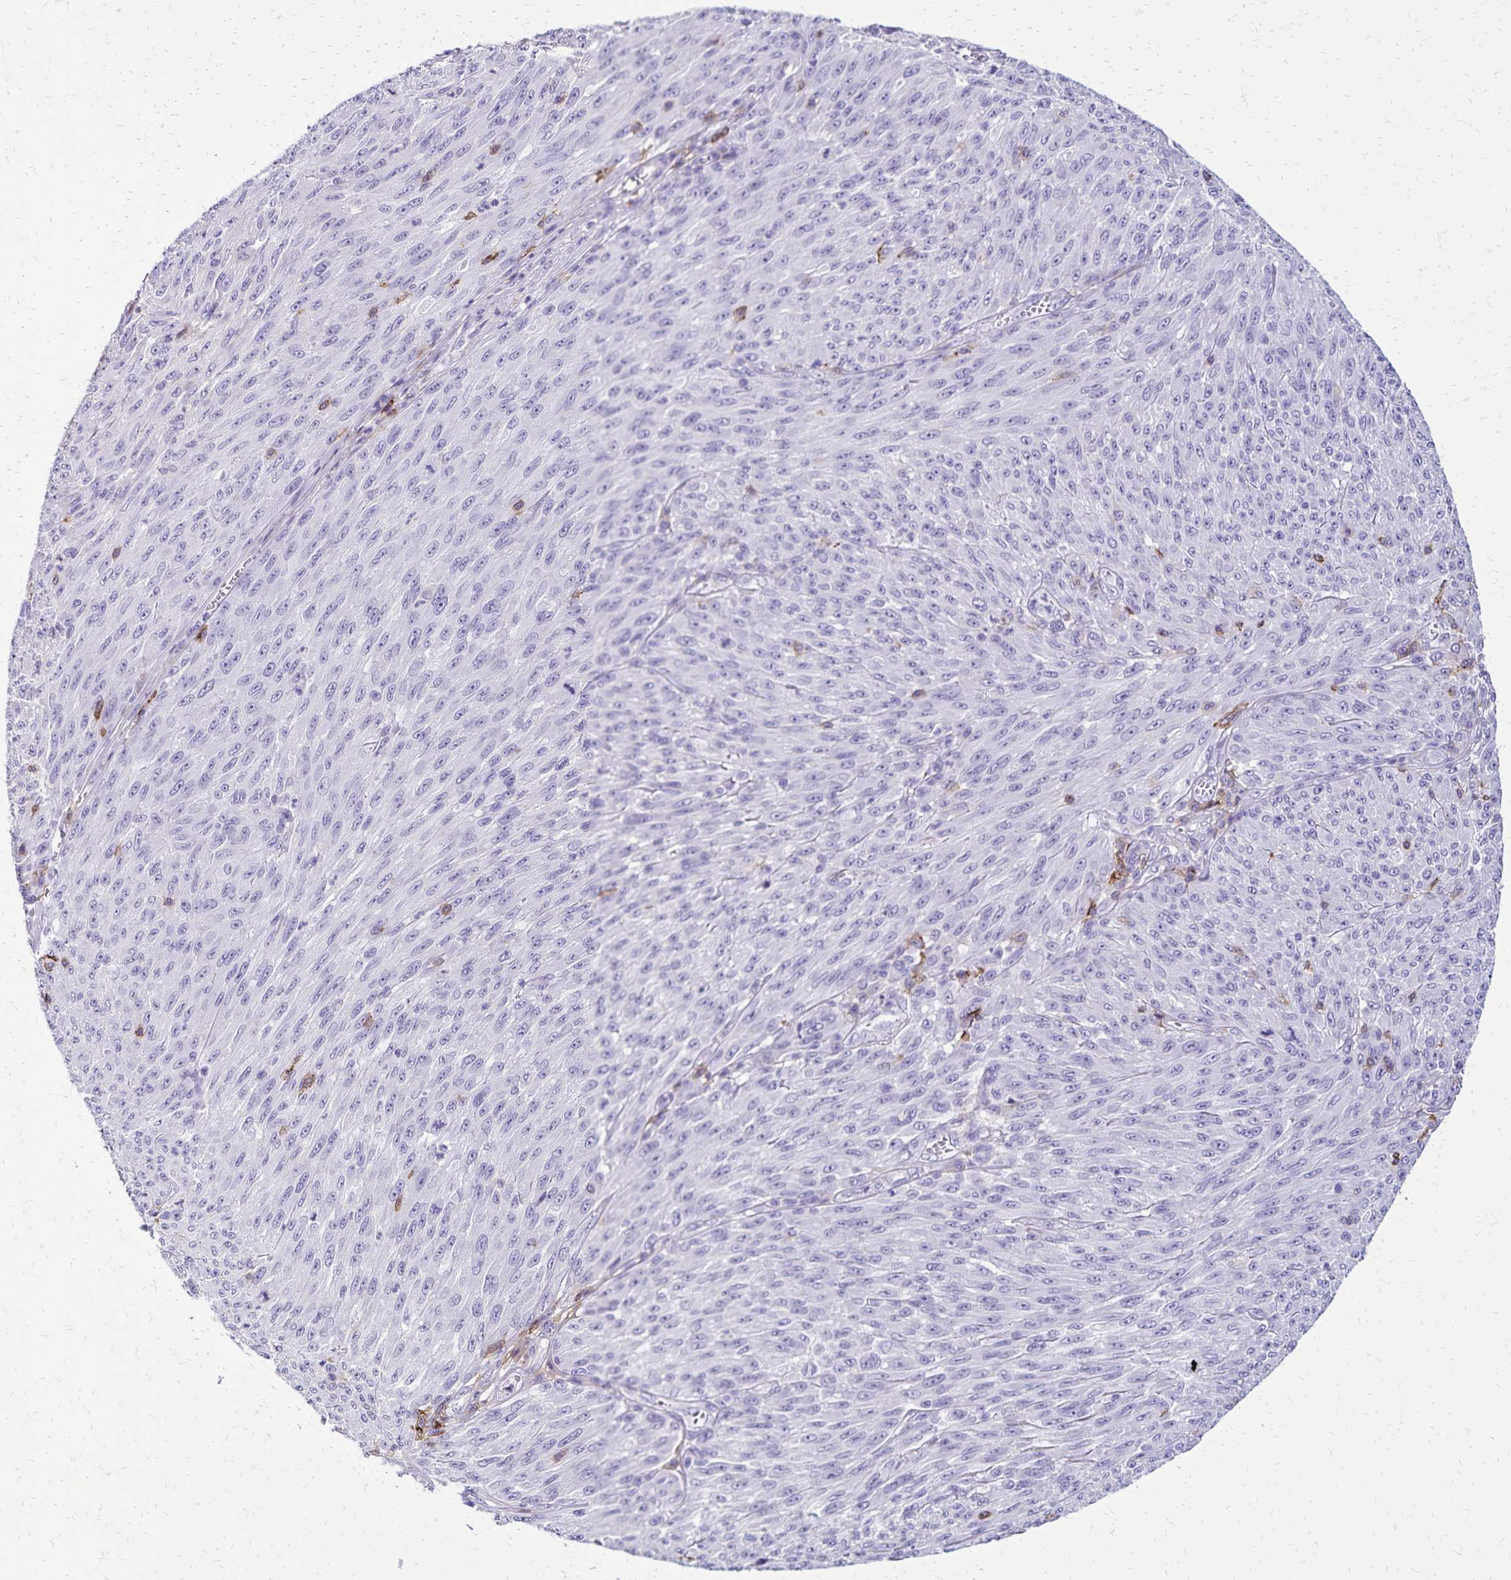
{"staining": {"intensity": "negative", "quantity": "none", "location": "none"}, "tissue": "melanoma", "cell_type": "Tumor cells", "image_type": "cancer", "snomed": [{"axis": "morphology", "description": "Malignant melanoma, NOS"}, {"axis": "topography", "description": "Skin"}], "caption": "Photomicrograph shows no protein positivity in tumor cells of melanoma tissue. (DAB (3,3'-diaminobenzidine) IHC, high magnification).", "gene": "CD27", "patient": {"sex": "male", "age": 85}}